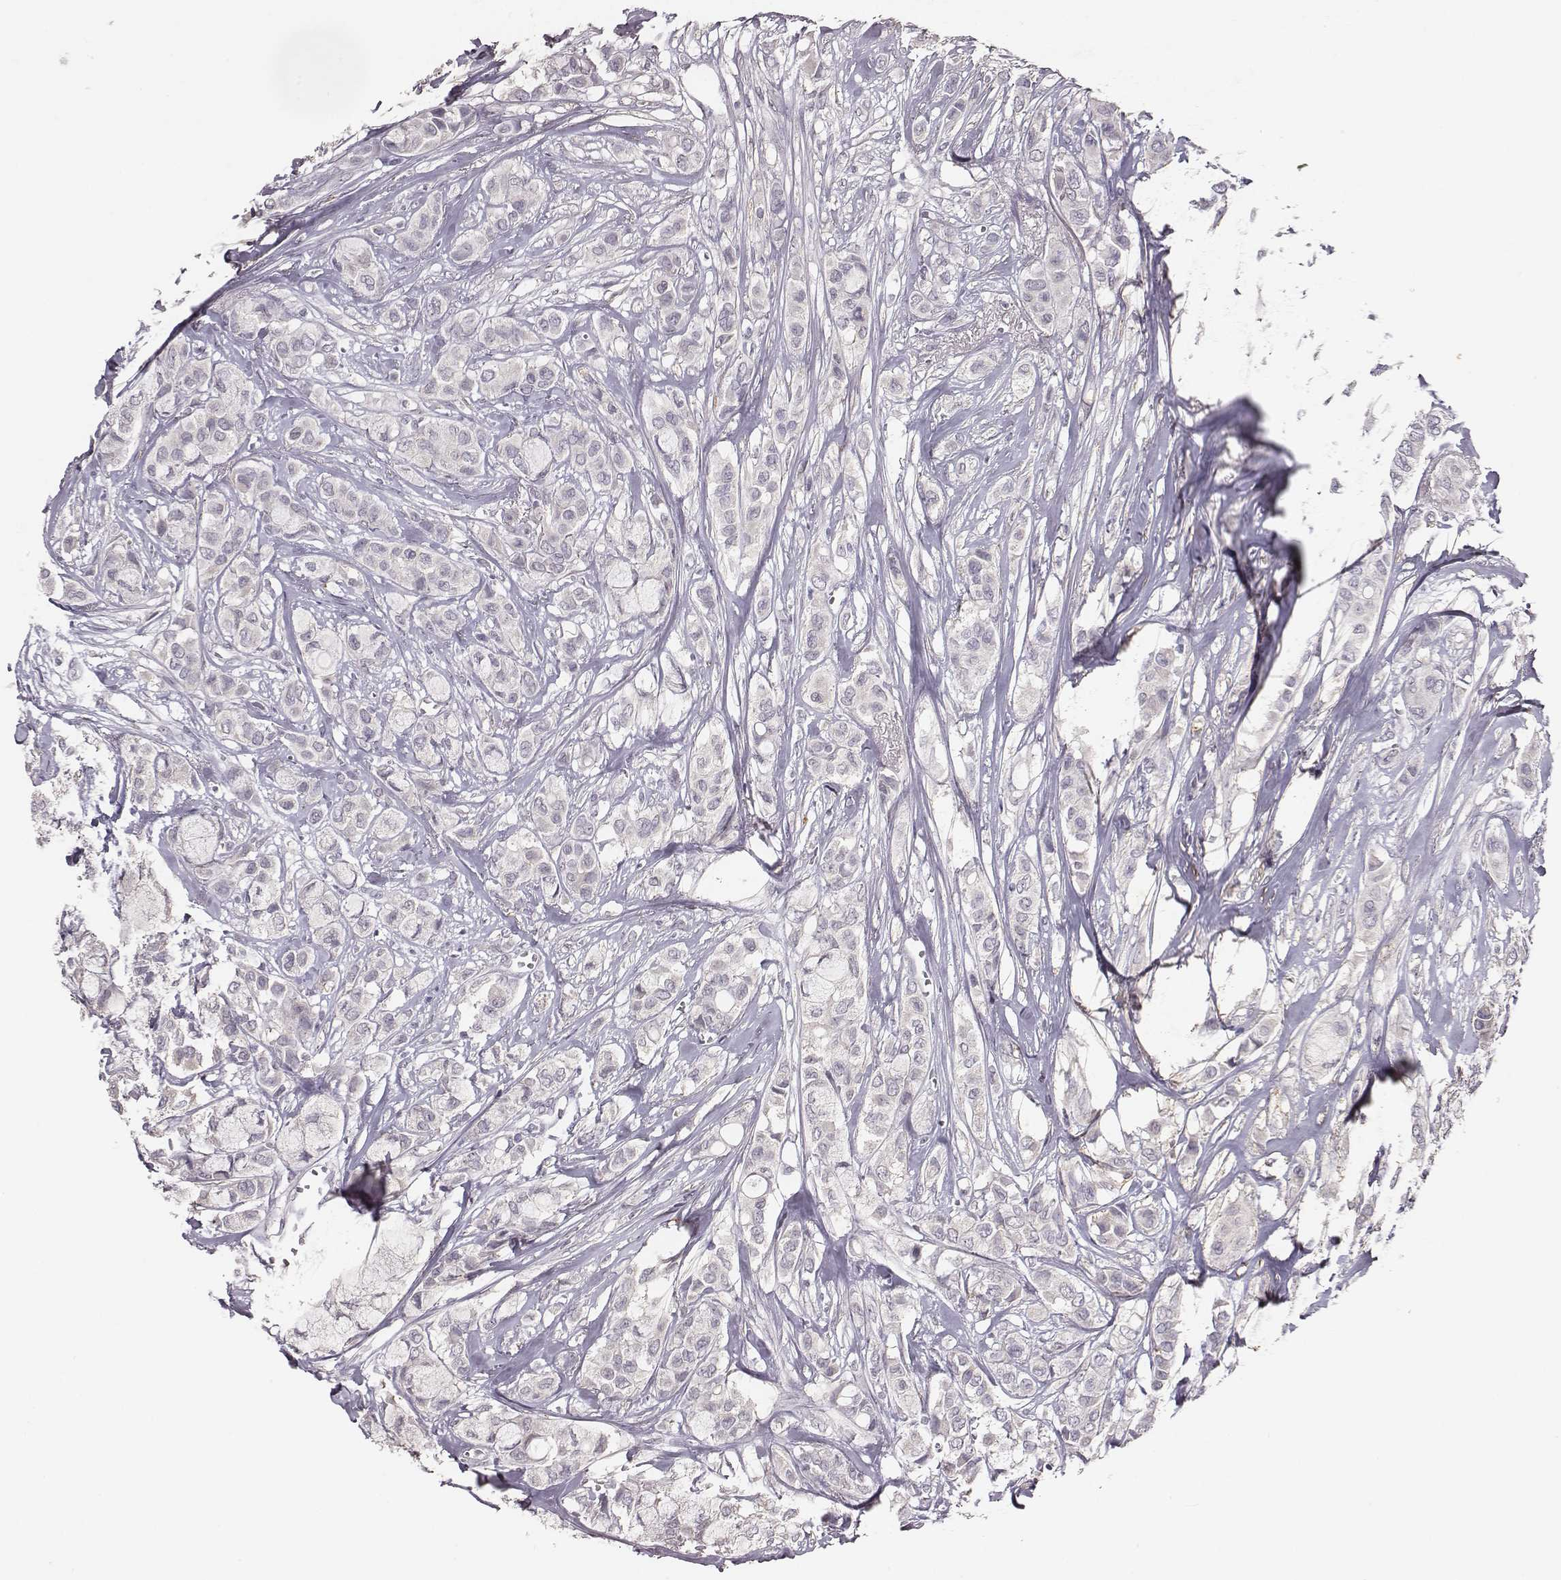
{"staining": {"intensity": "negative", "quantity": "none", "location": "none"}, "tissue": "breast cancer", "cell_type": "Tumor cells", "image_type": "cancer", "snomed": [{"axis": "morphology", "description": "Duct carcinoma"}, {"axis": "topography", "description": "Breast"}], "caption": "A high-resolution micrograph shows immunohistochemistry staining of breast cancer, which exhibits no significant positivity in tumor cells.", "gene": "SLC22A6", "patient": {"sex": "female", "age": 85}}